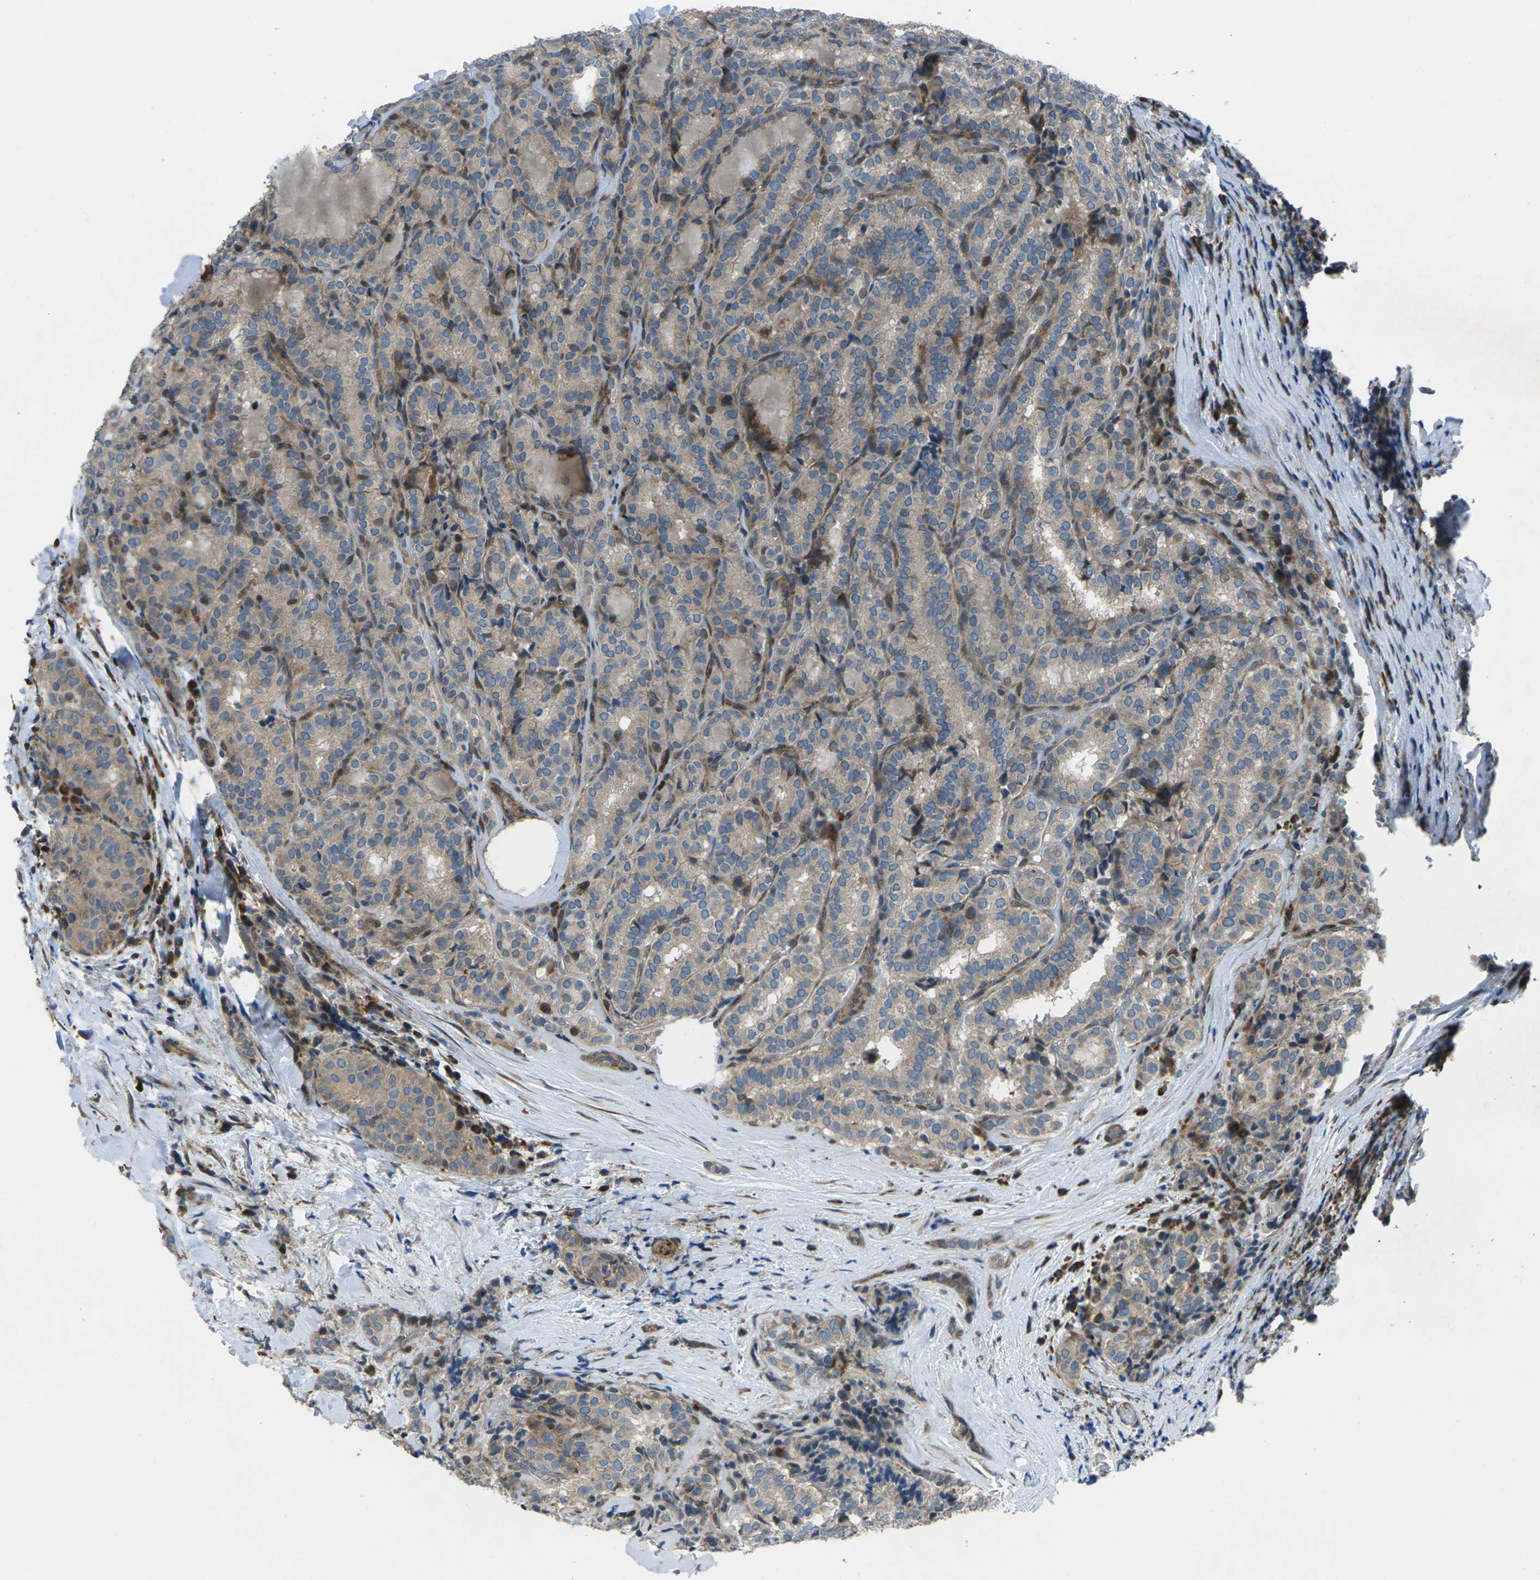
{"staining": {"intensity": "weak", "quantity": ">75%", "location": "cytoplasmic/membranous"}, "tissue": "thyroid cancer", "cell_type": "Tumor cells", "image_type": "cancer", "snomed": [{"axis": "morphology", "description": "Normal tissue, NOS"}, {"axis": "morphology", "description": "Papillary adenocarcinoma, NOS"}, {"axis": "topography", "description": "Thyroid gland"}], "caption": "The photomicrograph demonstrates staining of thyroid papillary adenocarcinoma, revealing weak cytoplasmic/membranous protein staining (brown color) within tumor cells.", "gene": "EDNRA", "patient": {"sex": "female", "age": 30}}